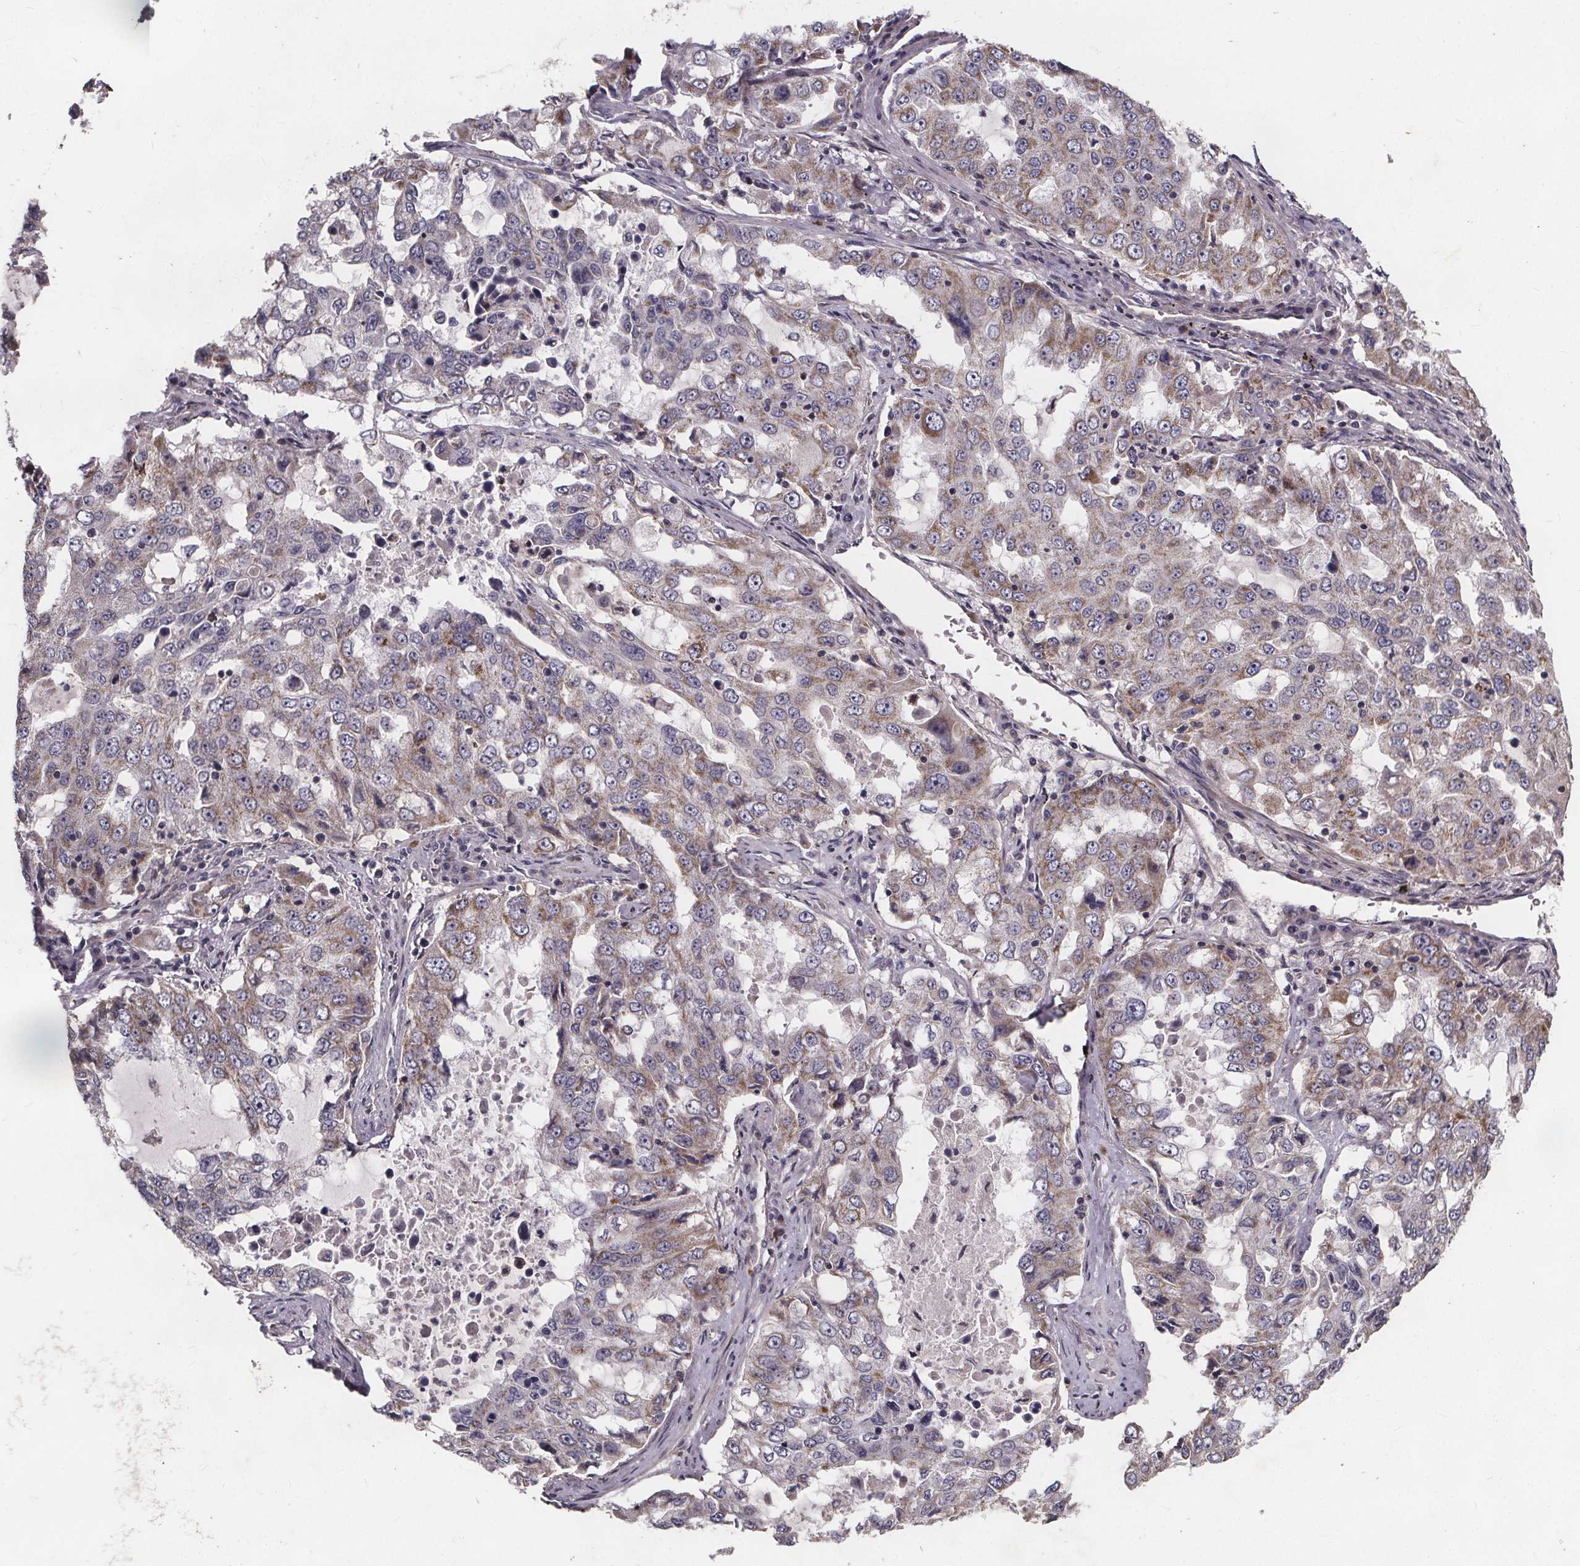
{"staining": {"intensity": "moderate", "quantity": "25%-75%", "location": "cytoplasmic/membranous"}, "tissue": "lung cancer", "cell_type": "Tumor cells", "image_type": "cancer", "snomed": [{"axis": "morphology", "description": "Adenocarcinoma, NOS"}, {"axis": "topography", "description": "Lung"}], "caption": "This is a histology image of IHC staining of lung cancer (adenocarcinoma), which shows moderate staining in the cytoplasmic/membranous of tumor cells.", "gene": "YME1L1", "patient": {"sex": "female", "age": 61}}